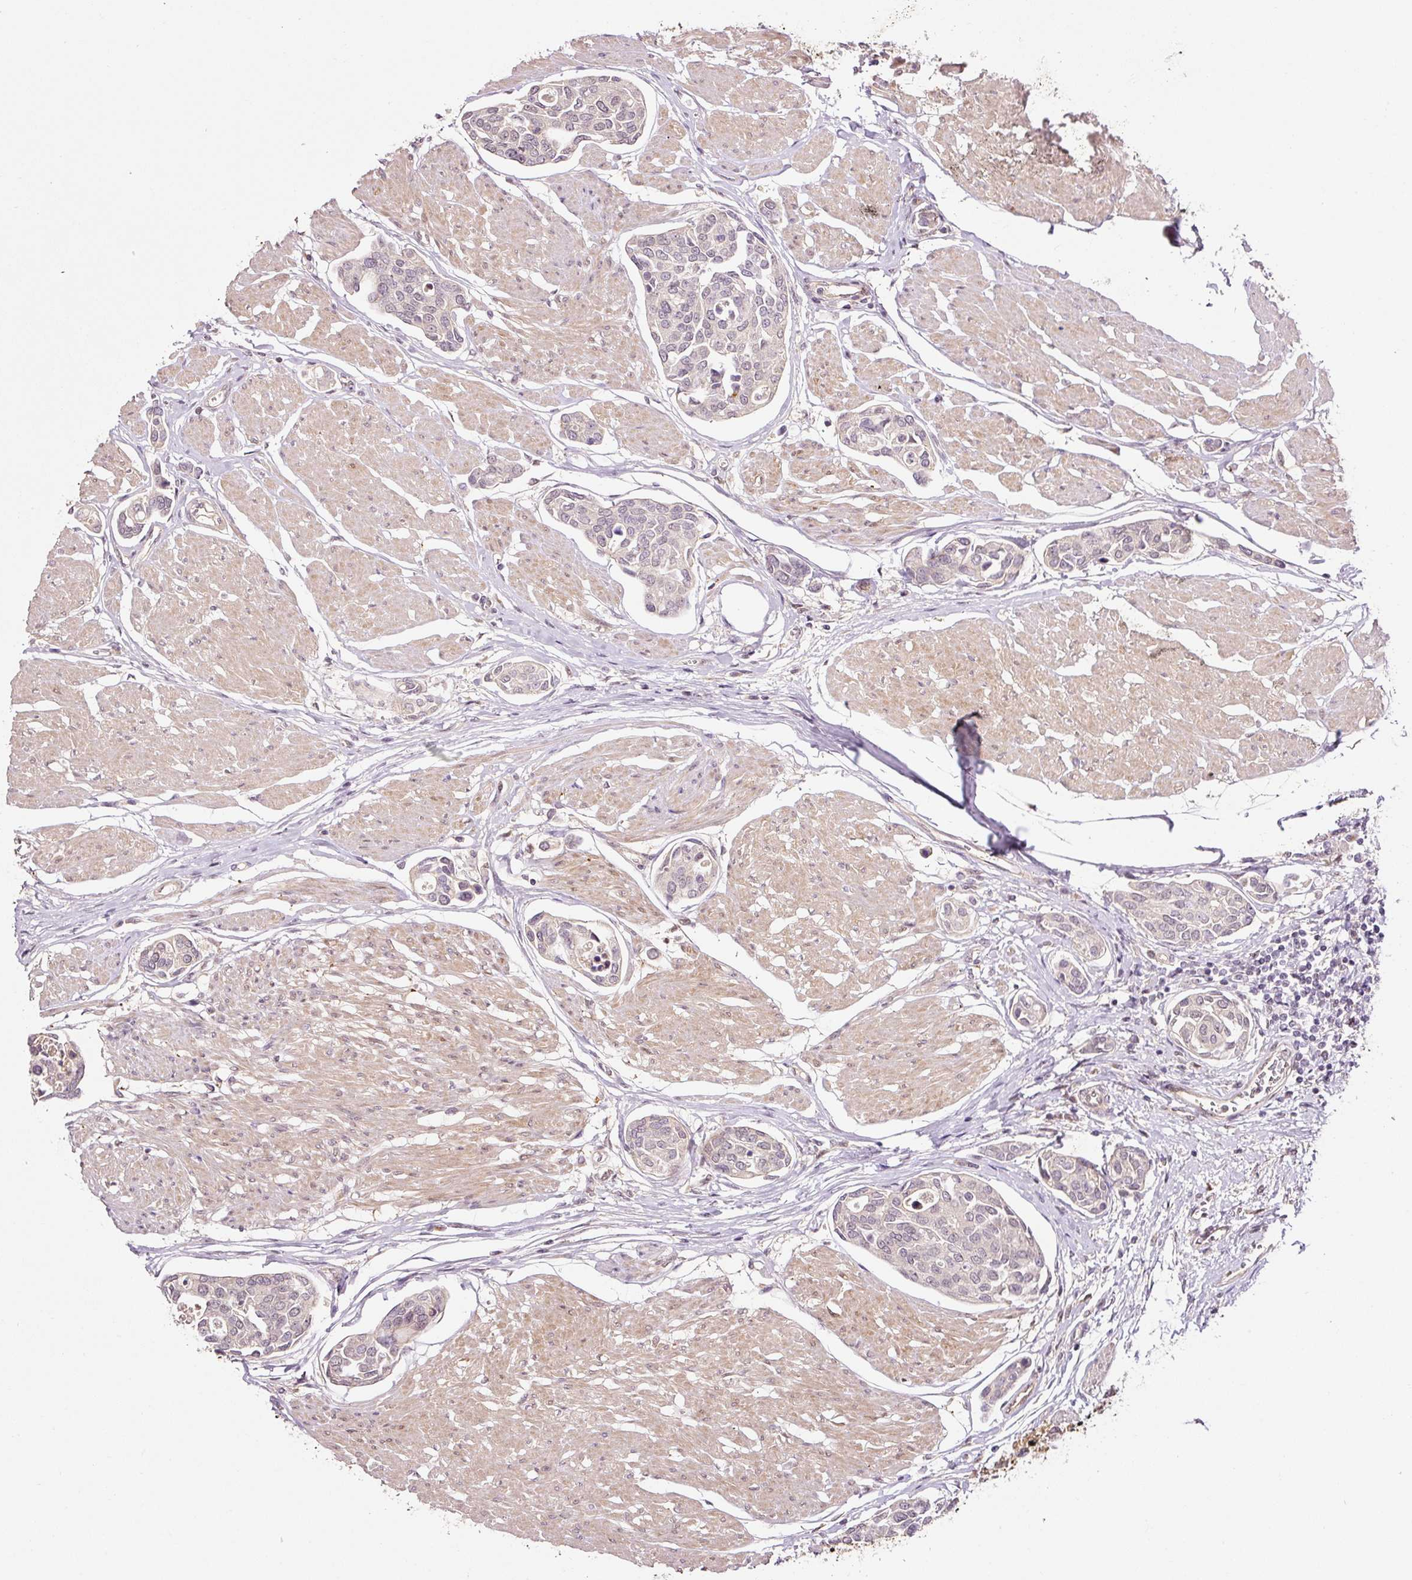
{"staining": {"intensity": "negative", "quantity": "none", "location": "none"}, "tissue": "urothelial cancer", "cell_type": "Tumor cells", "image_type": "cancer", "snomed": [{"axis": "morphology", "description": "Urothelial carcinoma, High grade"}, {"axis": "topography", "description": "Urinary bladder"}], "caption": "Urothelial cancer was stained to show a protein in brown. There is no significant positivity in tumor cells. The staining was performed using DAB (3,3'-diaminobenzidine) to visualize the protein expression in brown, while the nuclei were stained in blue with hematoxylin (Magnification: 20x).", "gene": "FBXL14", "patient": {"sex": "male", "age": 78}}